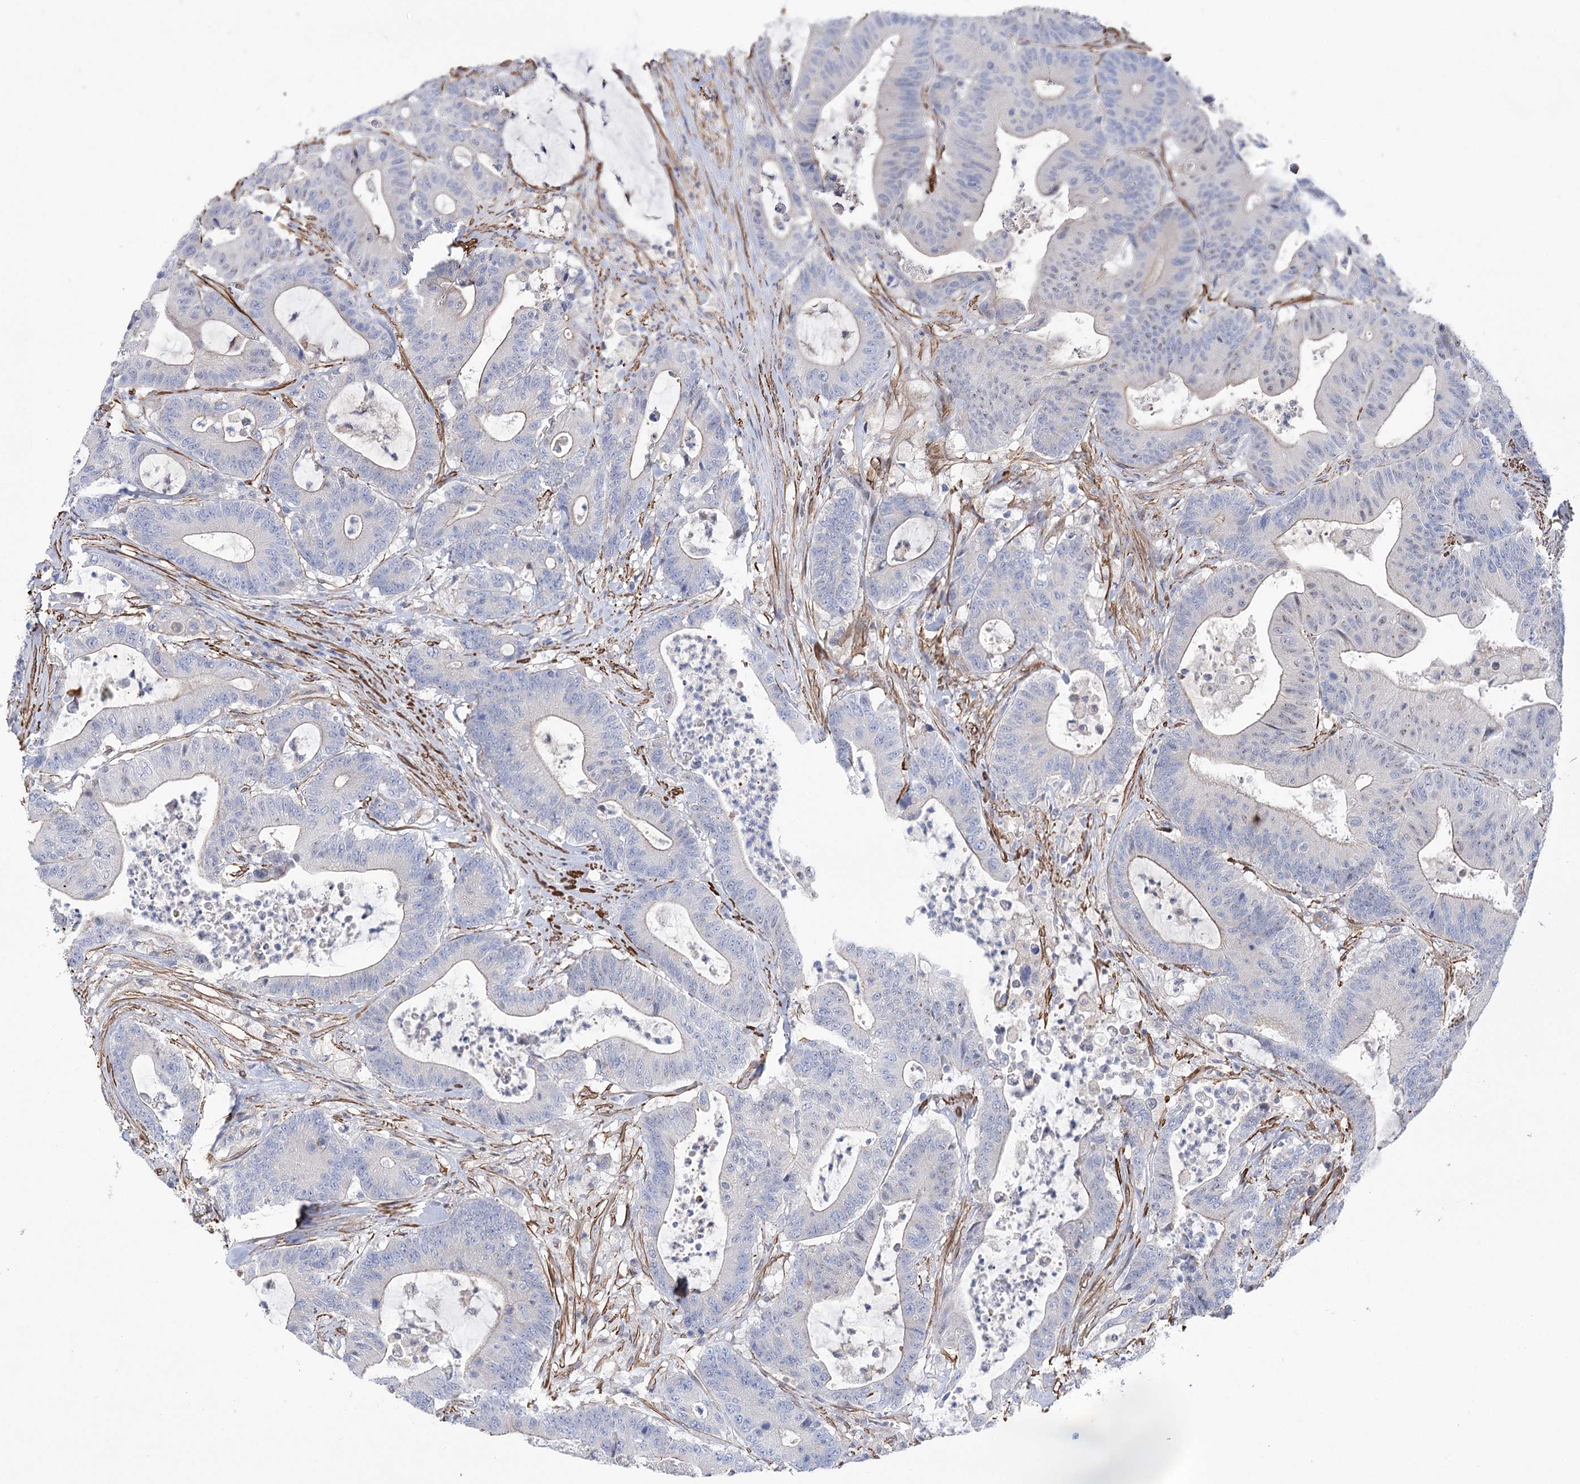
{"staining": {"intensity": "negative", "quantity": "none", "location": "none"}, "tissue": "colorectal cancer", "cell_type": "Tumor cells", "image_type": "cancer", "snomed": [{"axis": "morphology", "description": "Adenocarcinoma, NOS"}, {"axis": "topography", "description": "Colon"}], "caption": "Immunohistochemistry (IHC) of colorectal cancer shows no staining in tumor cells.", "gene": "WASHC3", "patient": {"sex": "female", "age": 84}}